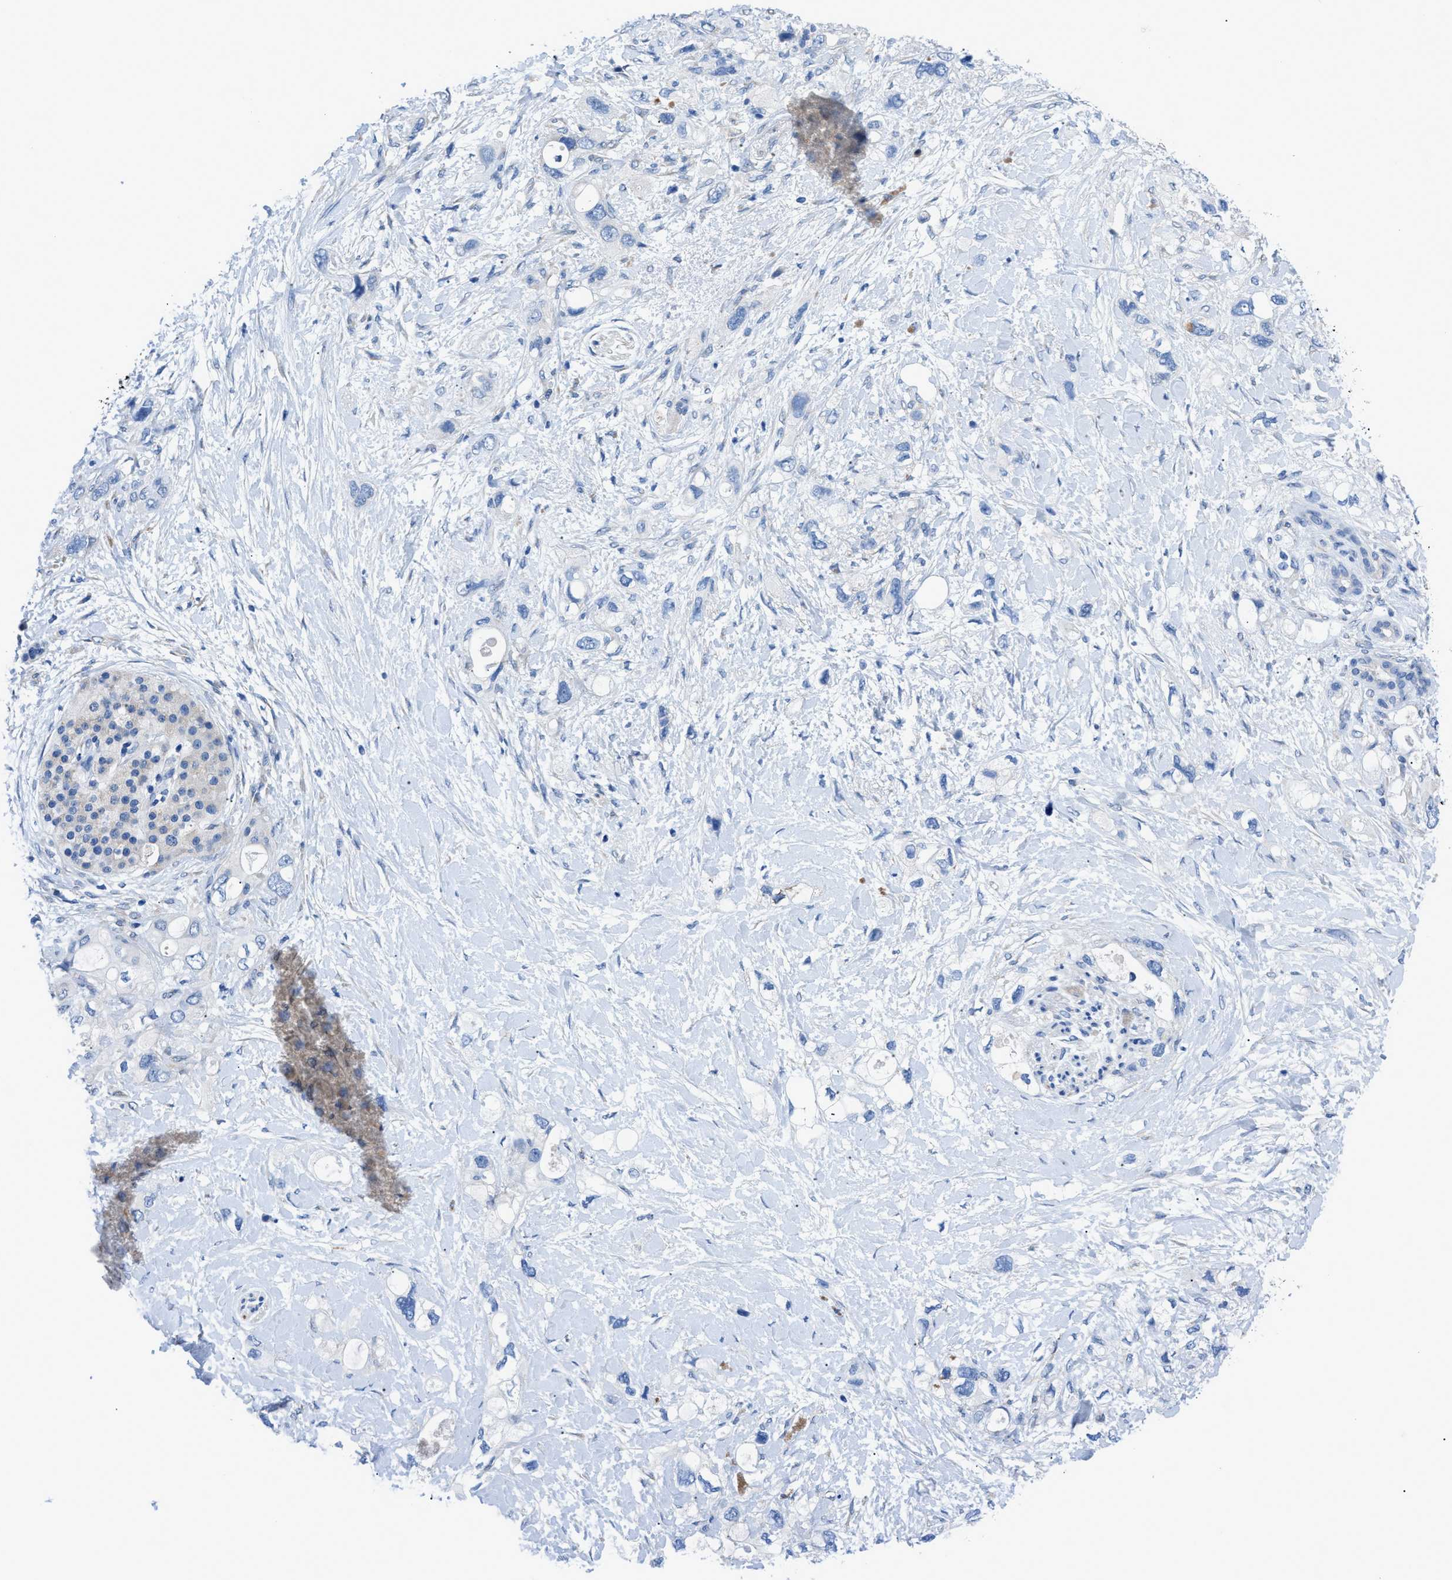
{"staining": {"intensity": "negative", "quantity": "none", "location": "none"}, "tissue": "pancreatic cancer", "cell_type": "Tumor cells", "image_type": "cancer", "snomed": [{"axis": "morphology", "description": "Adenocarcinoma, NOS"}, {"axis": "topography", "description": "Pancreas"}], "caption": "The immunohistochemistry histopathology image has no significant expression in tumor cells of pancreatic cancer (adenocarcinoma) tissue. Brightfield microscopy of IHC stained with DAB (brown) and hematoxylin (blue), captured at high magnification.", "gene": "ITPR1", "patient": {"sex": "female", "age": 56}}